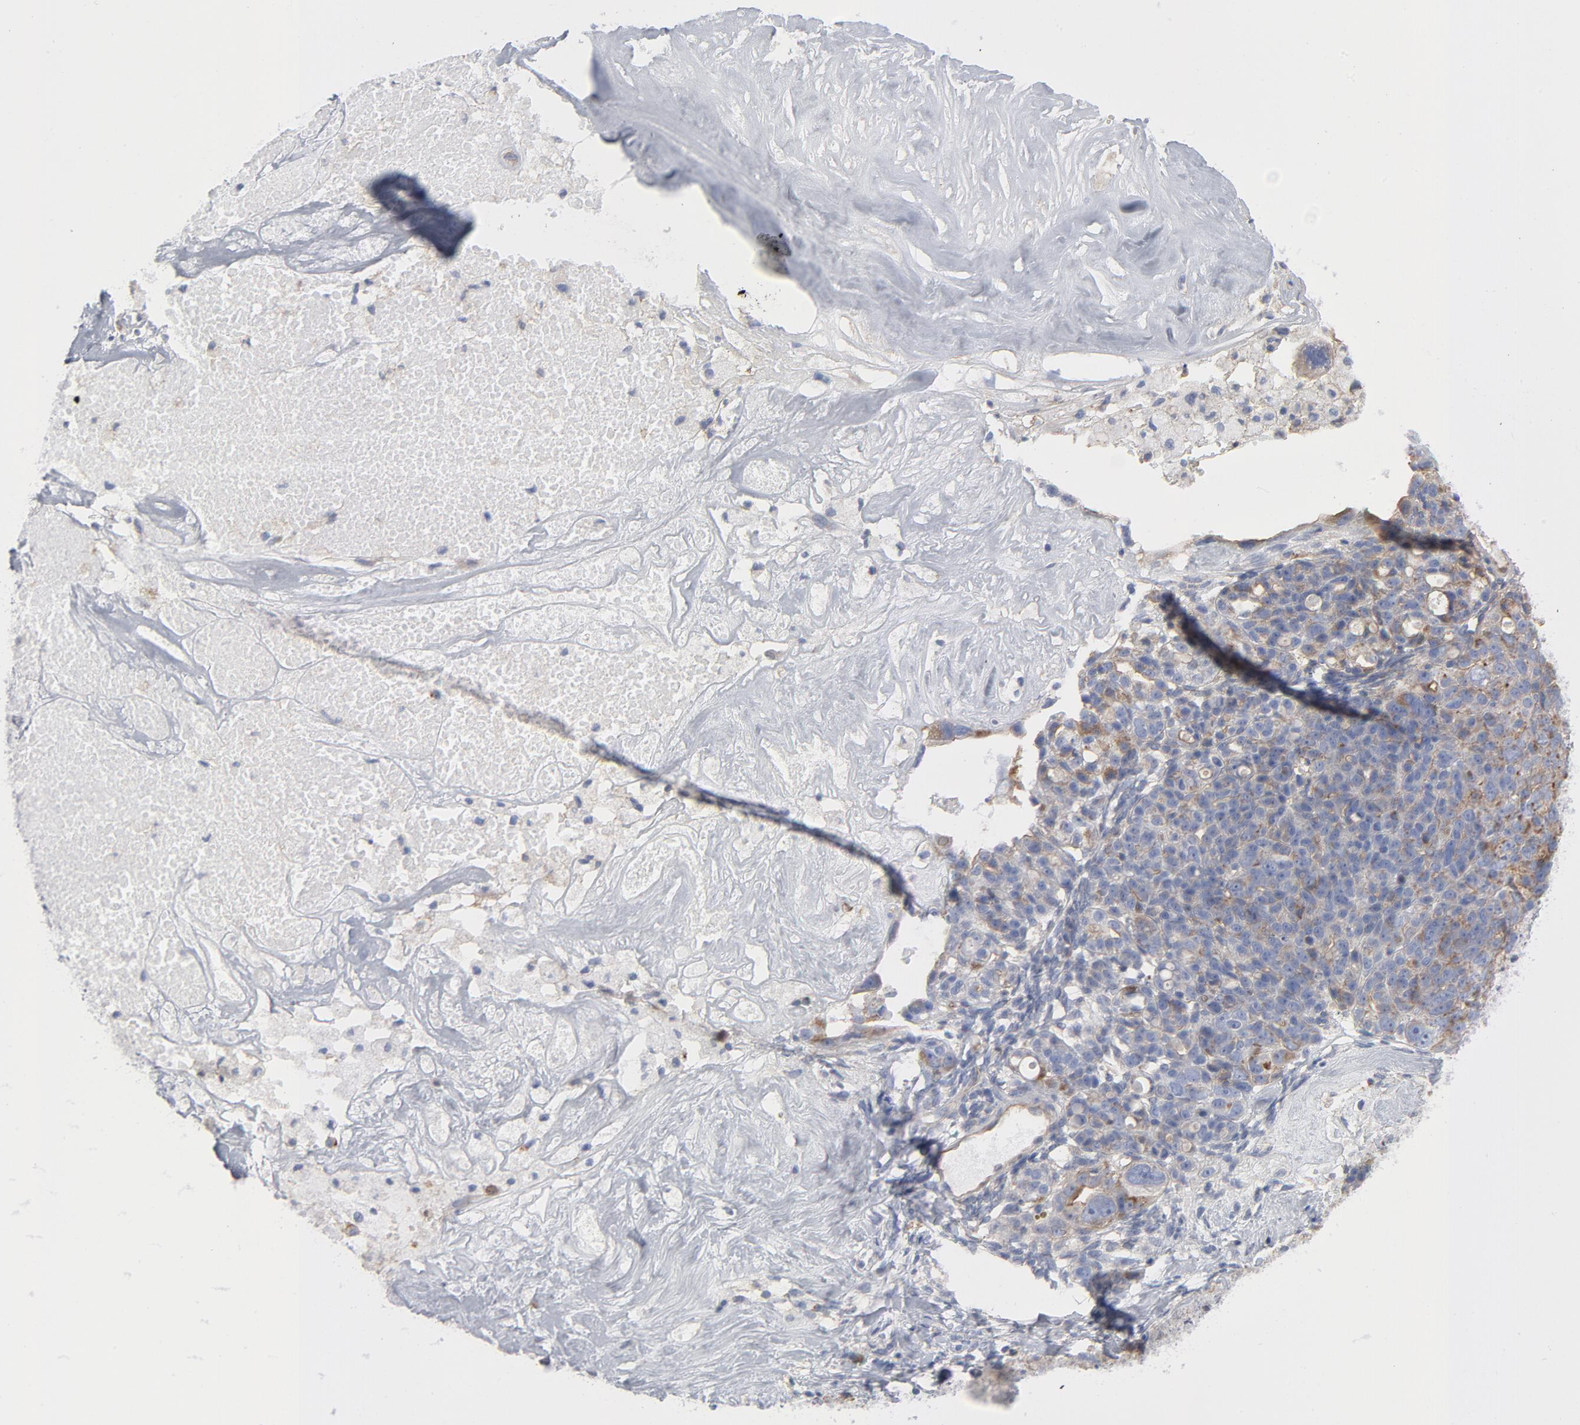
{"staining": {"intensity": "weak", "quantity": "25%-75%", "location": "cytoplasmic/membranous"}, "tissue": "ovarian cancer", "cell_type": "Tumor cells", "image_type": "cancer", "snomed": [{"axis": "morphology", "description": "Cystadenocarcinoma, serous, NOS"}, {"axis": "topography", "description": "Ovary"}], "caption": "Immunohistochemical staining of human ovarian serous cystadenocarcinoma demonstrates low levels of weak cytoplasmic/membranous protein positivity in approximately 25%-75% of tumor cells.", "gene": "OXA1L", "patient": {"sex": "female", "age": 66}}